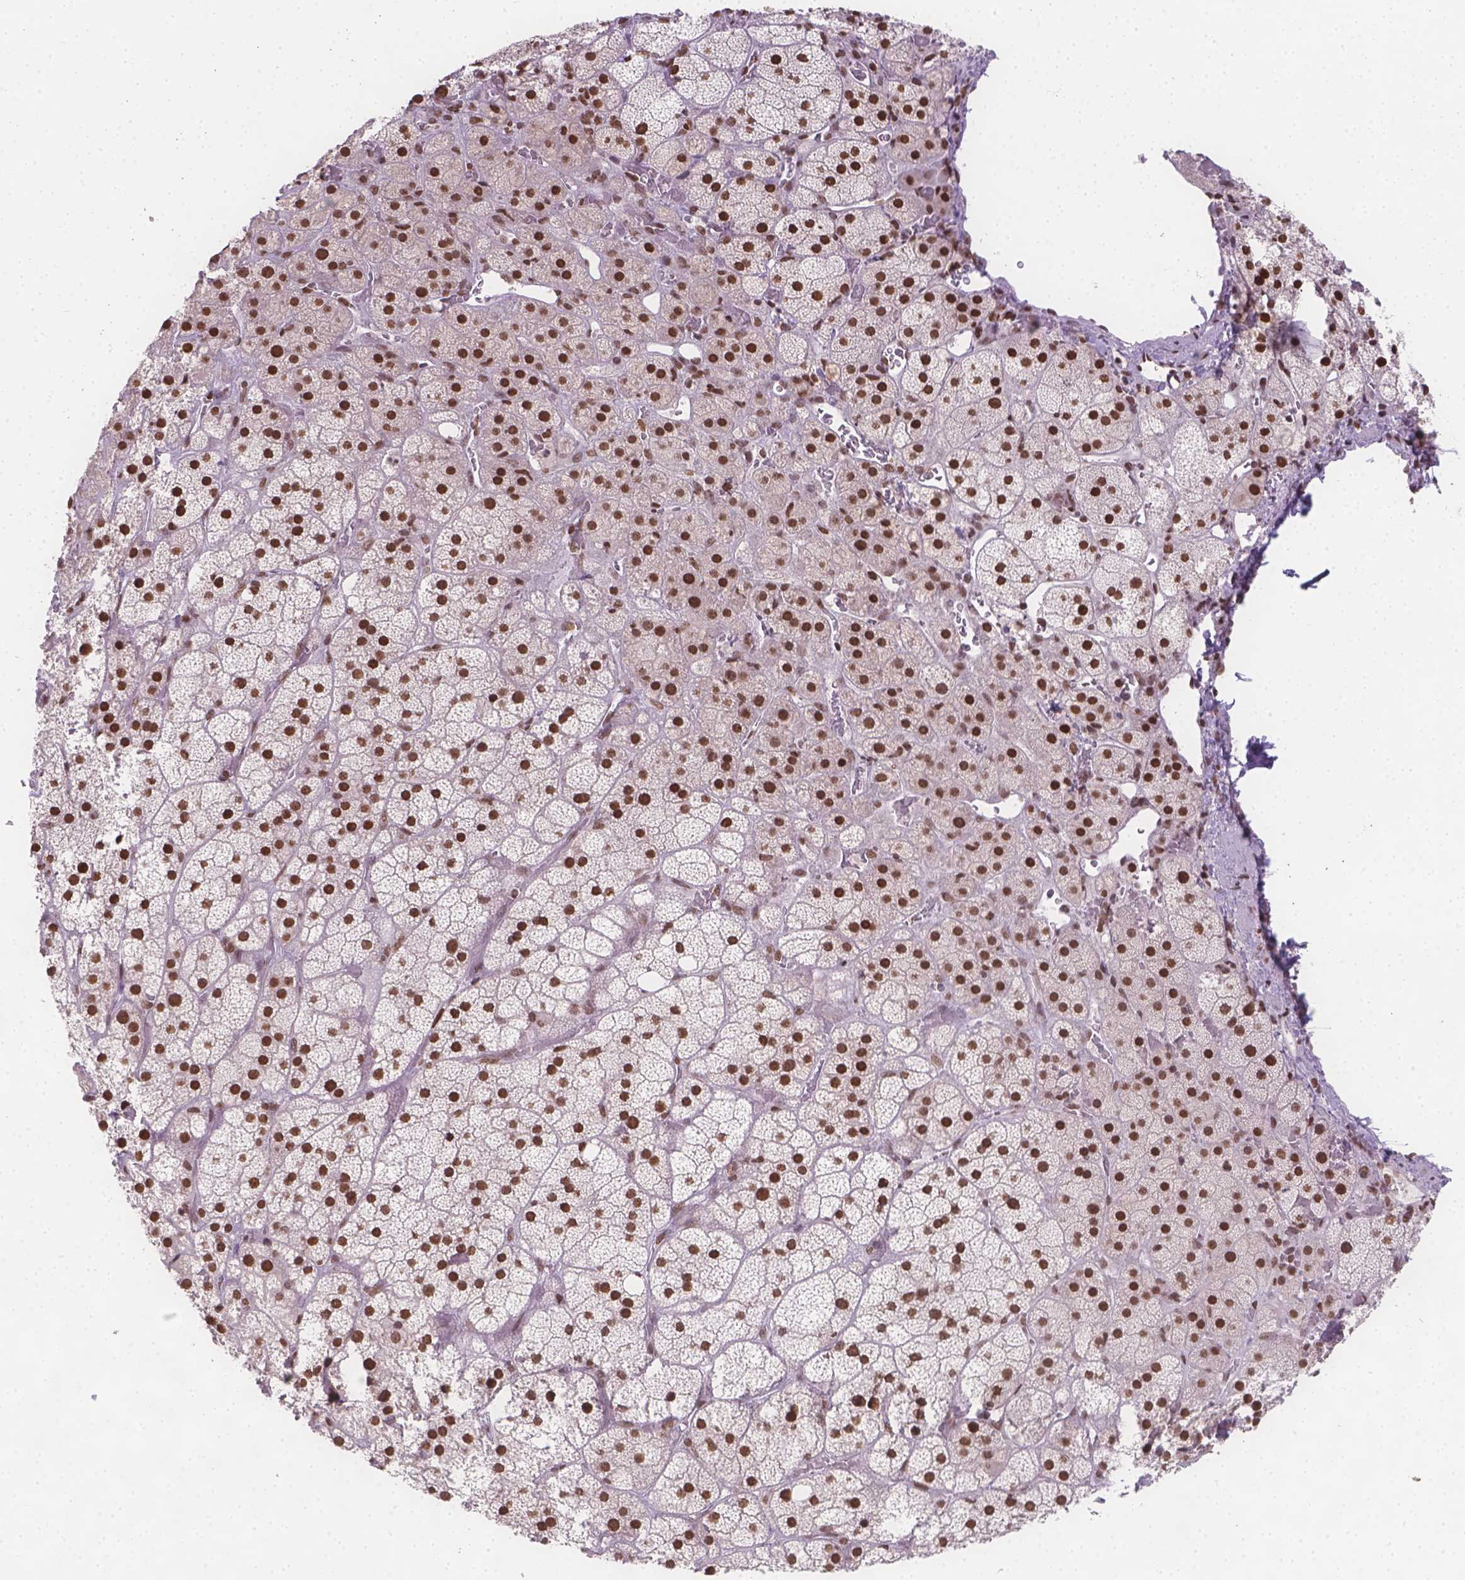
{"staining": {"intensity": "strong", "quantity": ">75%", "location": "nuclear"}, "tissue": "adrenal gland", "cell_type": "Glandular cells", "image_type": "normal", "snomed": [{"axis": "morphology", "description": "Normal tissue, NOS"}, {"axis": "topography", "description": "Adrenal gland"}], "caption": "DAB (3,3'-diaminobenzidine) immunohistochemical staining of benign human adrenal gland shows strong nuclear protein staining in approximately >75% of glandular cells. The protein is stained brown, and the nuclei are stained in blue (DAB (3,3'-diaminobenzidine) IHC with brightfield microscopy, high magnification).", "gene": "FANCE", "patient": {"sex": "male", "age": 57}}